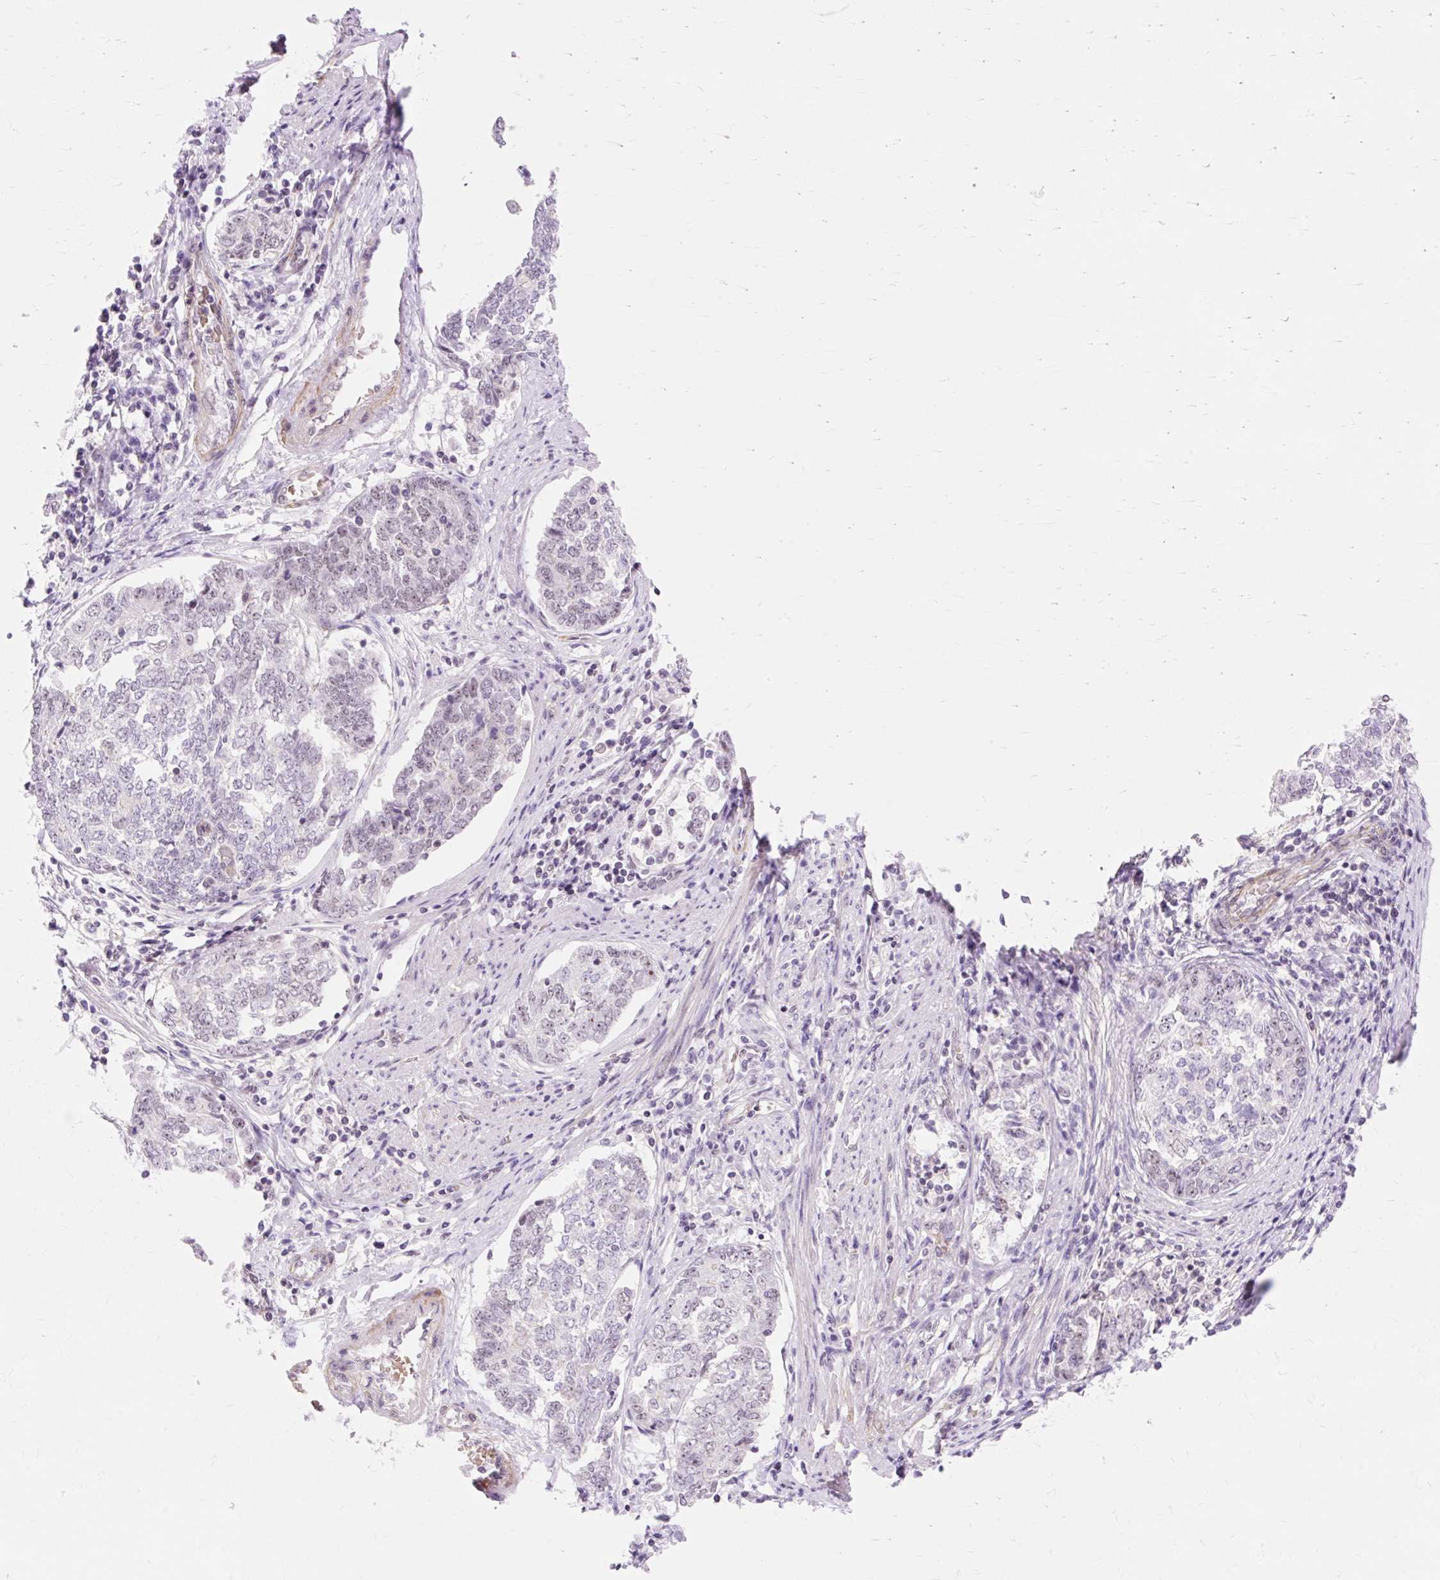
{"staining": {"intensity": "weak", "quantity": "25%-75%", "location": "nuclear"}, "tissue": "endometrial cancer", "cell_type": "Tumor cells", "image_type": "cancer", "snomed": [{"axis": "morphology", "description": "Adenocarcinoma, NOS"}, {"axis": "topography", "description": "Endometrium"}], "caption": "Brown immunohistochemical staining in human endometrial cancer (adenocarcinoma) demonstrates weak nuclear staining in about 25%-75% of tumor cells.", "gene": "OBP2A", "patient": {"sex": "female", "age": 80}}